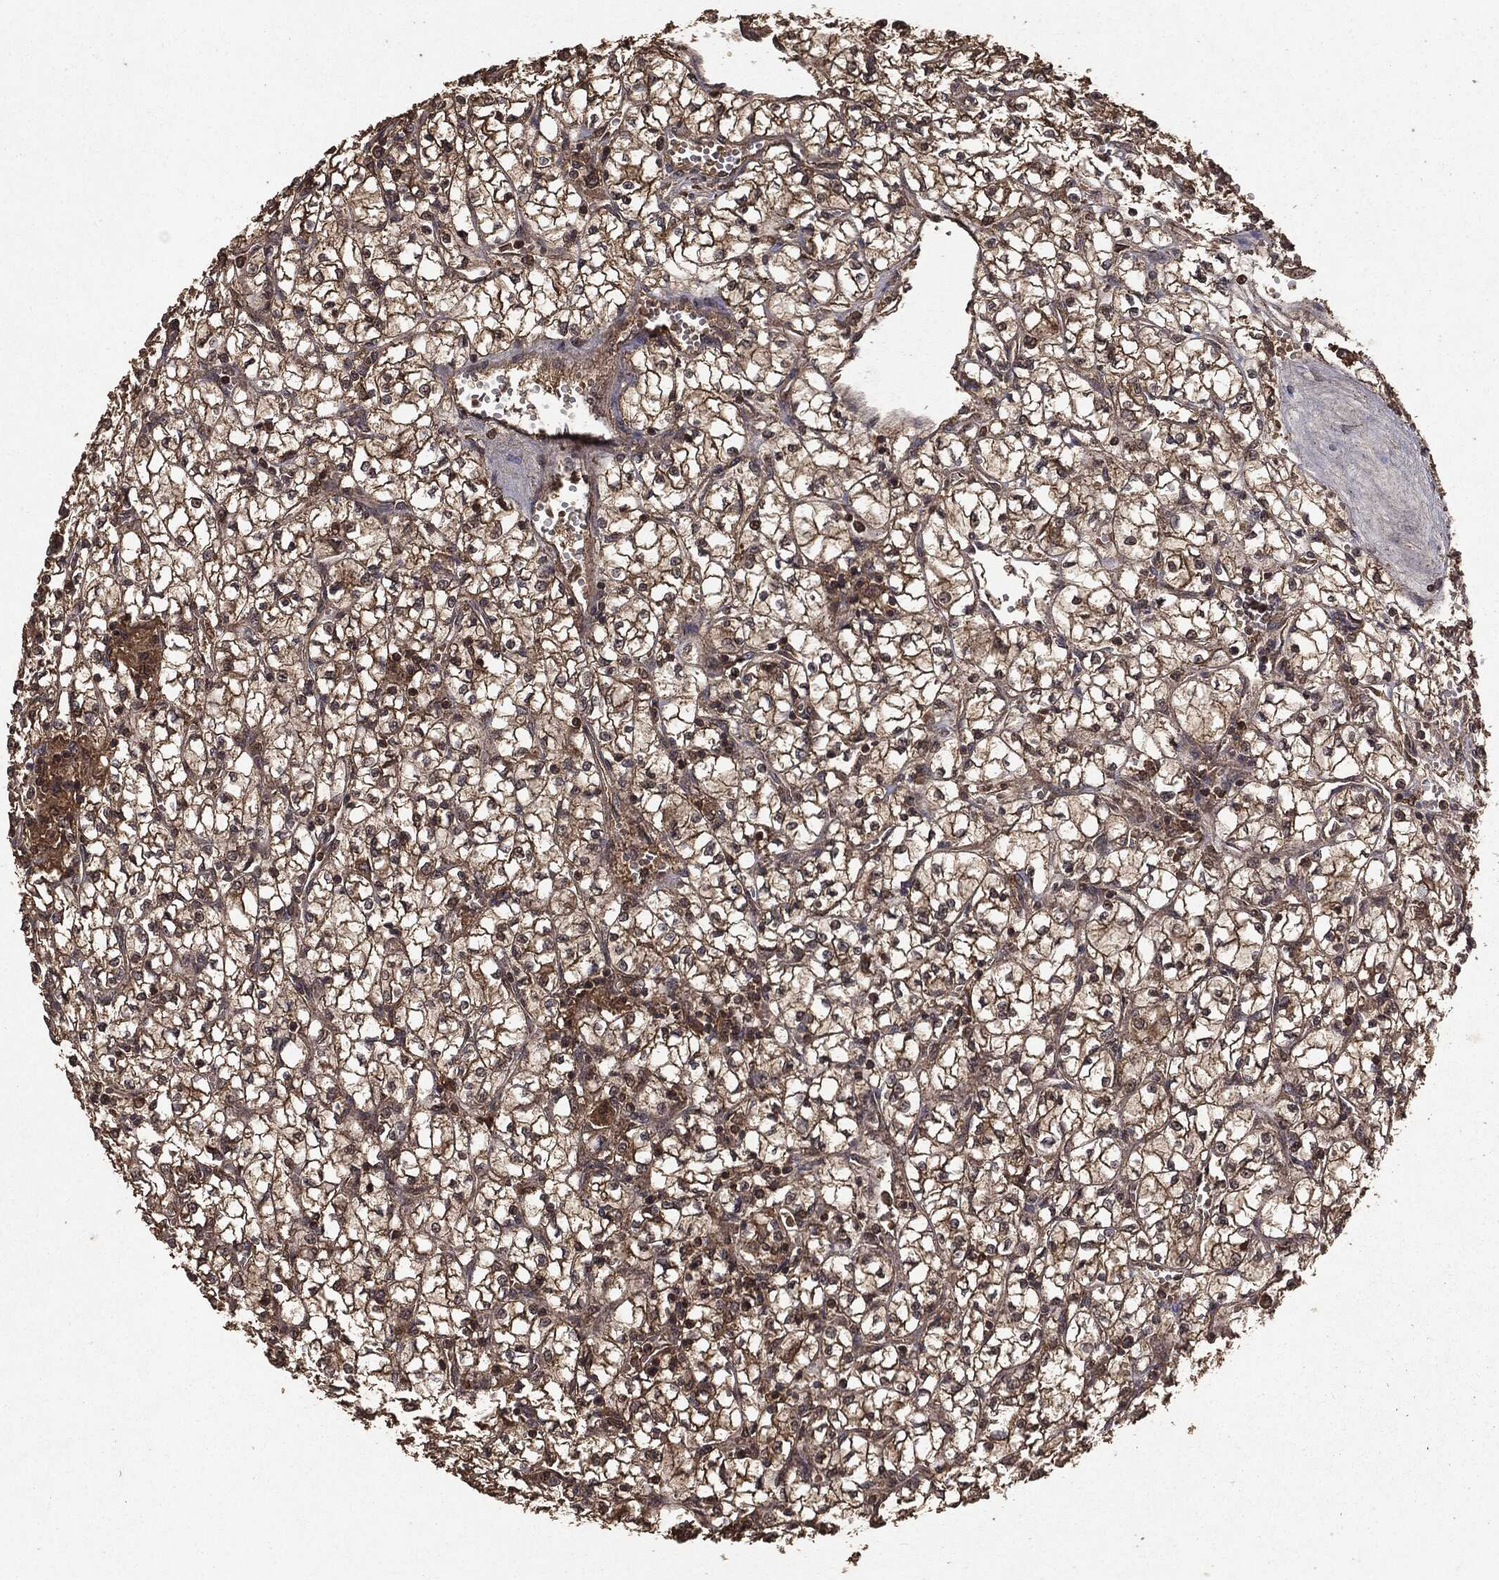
{"staining": {"intensity": "moderate", "quantity": ">75%", "location": "cytoplasmic/membranous"}, "tissue": "renal cancer", "cell_type": "Tumor cells", "image_type": "cancer", "snomed": [{"axis": "morphology", "description": "Adenocarcinoma, NOS"}, {"axis": "topography", "description": "Kidney"}], "caption": "DAB (3,3'-diaminobenzidine) immunohistochemical staining of renal cancer displays moderate cytoplasmic/membranous protein positivity in approximately >75% of tumor cells.", "gene": "NME1", "patient": {"sex": "female", "age": 64}}